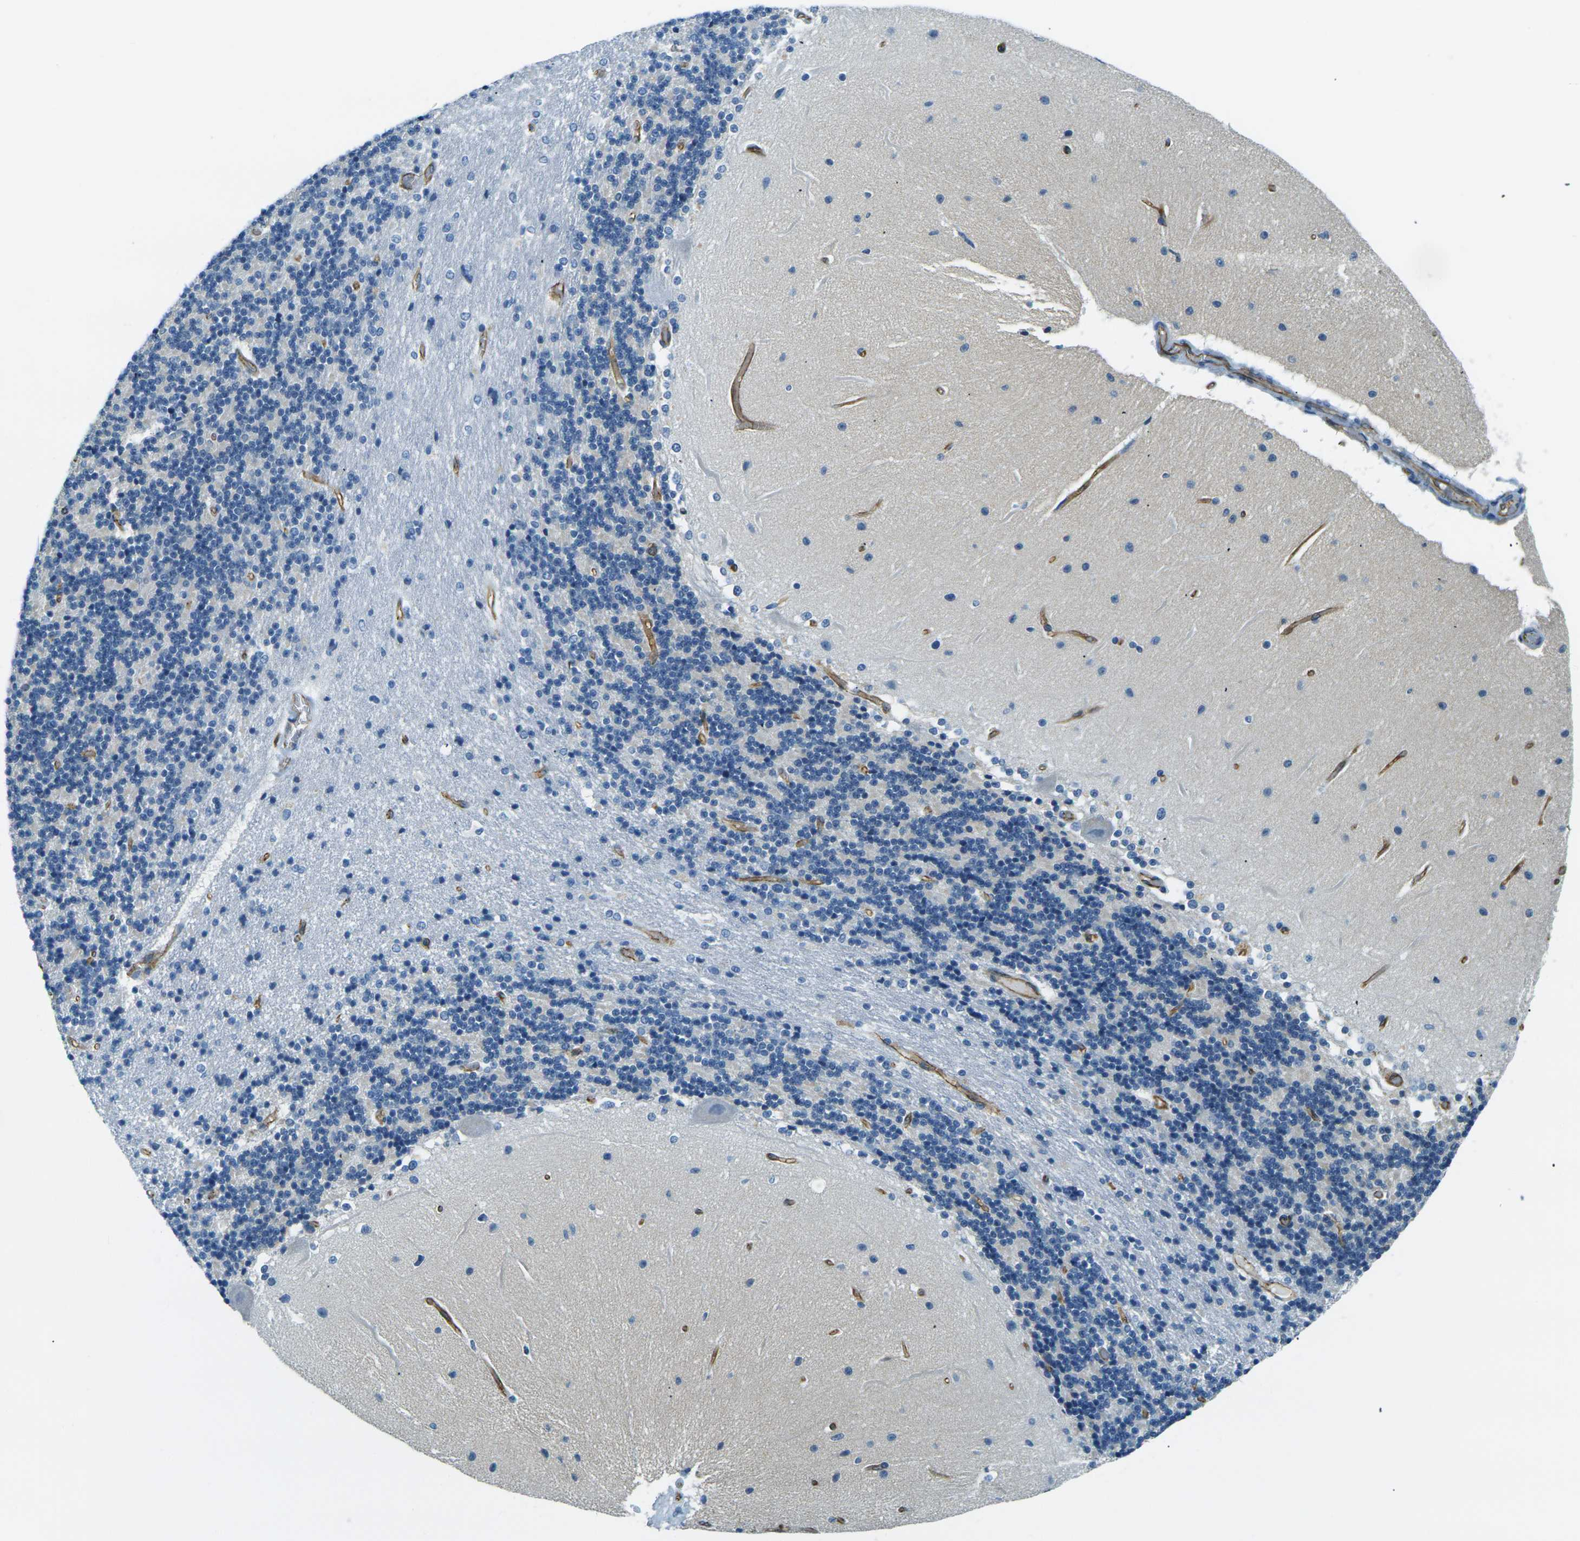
{"staining": {"intensity": "negative", "quantity": "none", "location": "none"}, "tissue": "cerebellum", "cell_type": "Cells in granular layer", "image_type": "normal", "snomed": [{"axis": "morphology", "description": "Normal tissue, NOS"}, {"axis": "topography", "description": "Cerebellum"}], "caption": "Immunohistochemistry (IHC) image of unremarkable human cerebellum stained for a protein (brown), which shows no positivity in cells in granular layer.", "gene": "OCLN", "patient": {"sex": "female", "age": 54}}